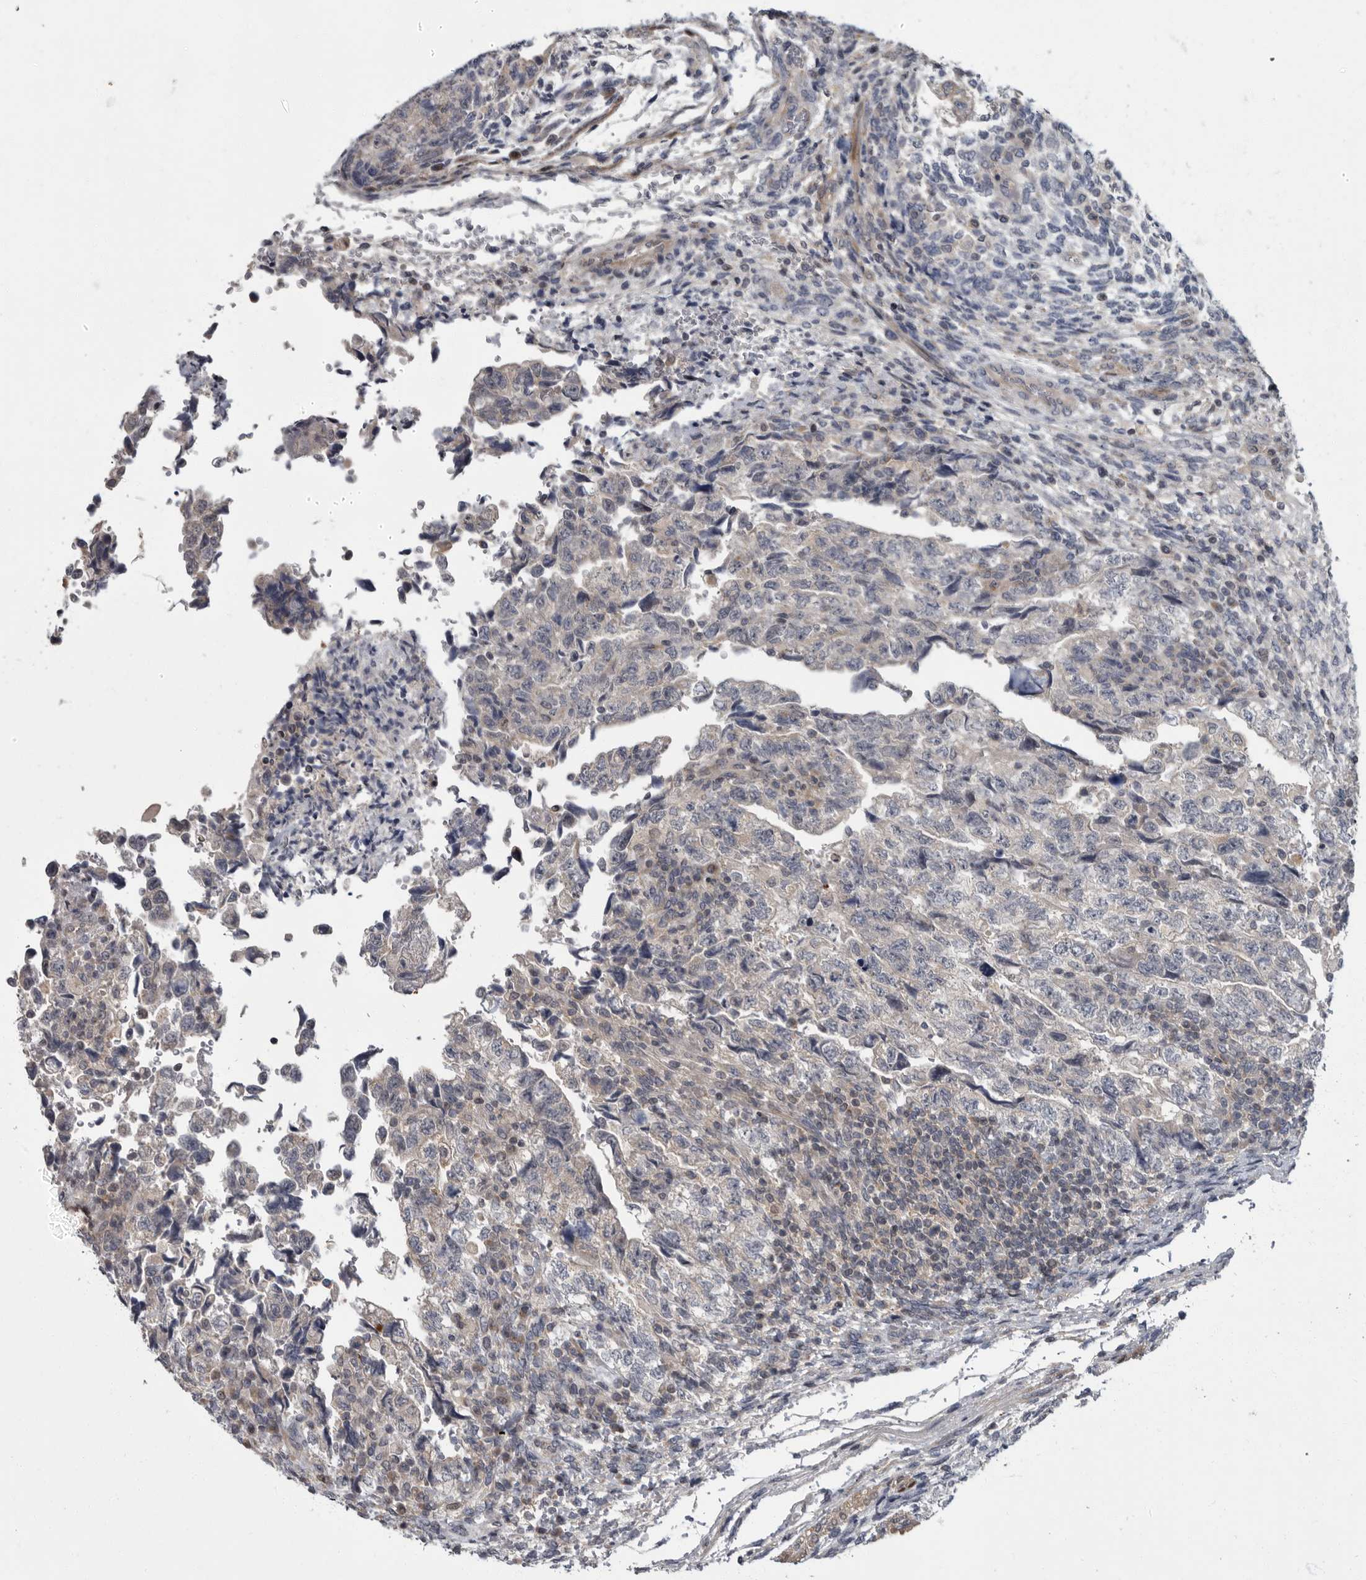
{"staining": {"intensity": "negative", "quantity": "none", "location": "none"}, "tissue": "testis cancer", "cell_type": "Tumor cells", "image_type": "cancer", "snomed": [{"axis": "morphology", "description": "Normal tissue, NOS"}, {"axis": "morphology", "description": "Carcinoma, Embryonal, NOS"}, {"axis": "topography", "description": "Testis"}], "caption": "Immunohistochemistry of testis cancer (embryonal carcinoma) demonstrates no staining in tumor cells. Brightfield microscopy of immunohistochemistry stained with DAB (brown) and hematoxylin (blue), captured at high magnification.", "gene": "PDE7A", "patient": {"sex": "male", "age": 36}}